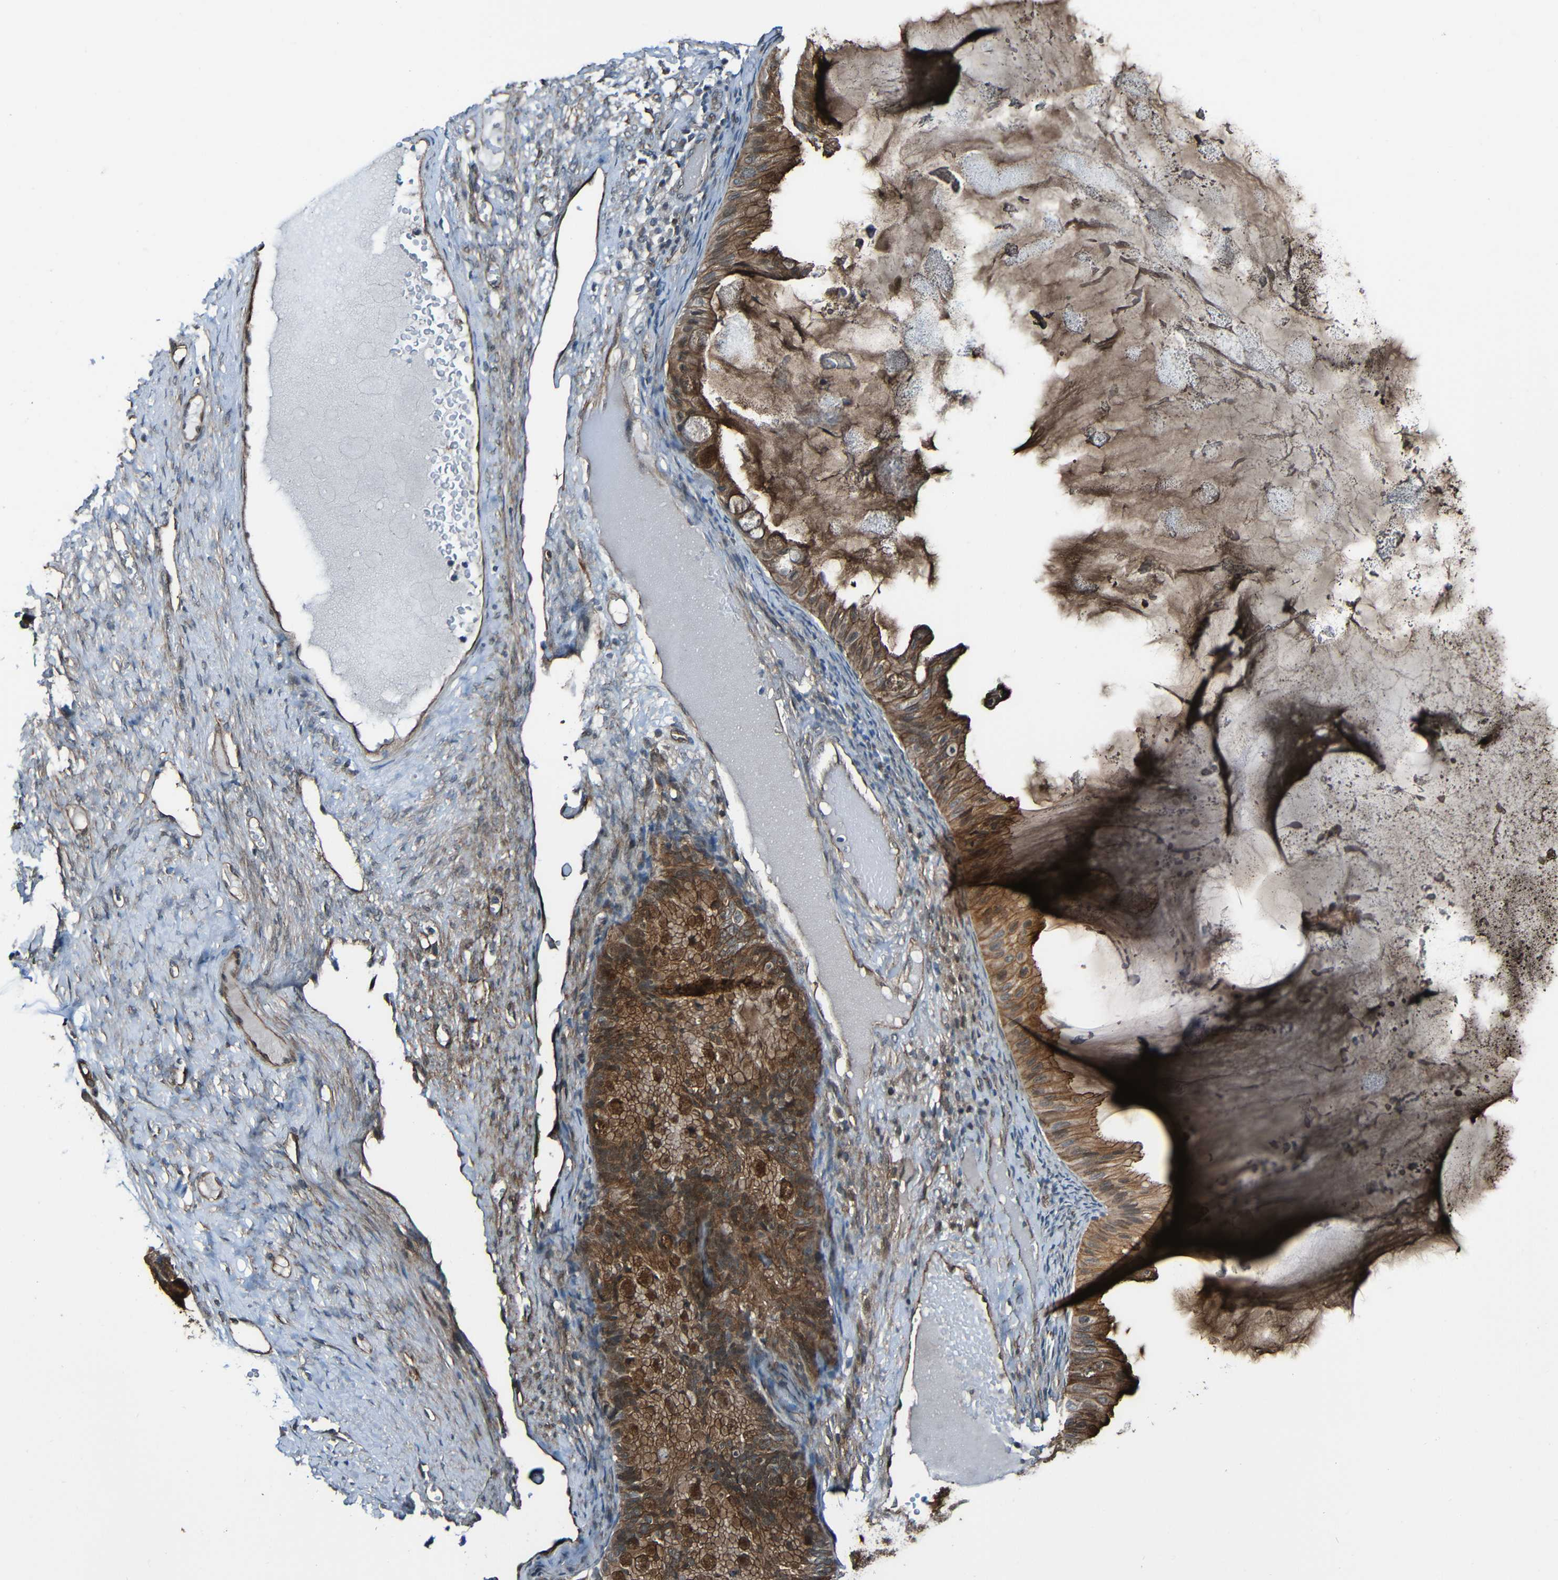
{"staining": {"intensity": "moderate", "quantity": ">75%", "location": "cytoplasmic/membranous"}, "tissue": "ovarian cancer", "cell_type": "Tumor cells", "image_type": "cancer", "snomed": [{"axis": "morphology", "description": "Cystadenocarcinoma, mucinous, NOS"}, {"axis": "topography", "description": "Ovary"}], "caption": "High-magnification brightfield microscopy of ovarian cancer (mucinous cystadenocarcinoma) stained with DAB (3,3'-diaminobenzidine) (brown) and counterstained with hematoxylin (blue). tumor cells exhibit moderate cytoplasmic/membranous expression is present in approximately>75% of cells.", "gene": "LGR5", "patient": {"sex": "female", "age": 61}}